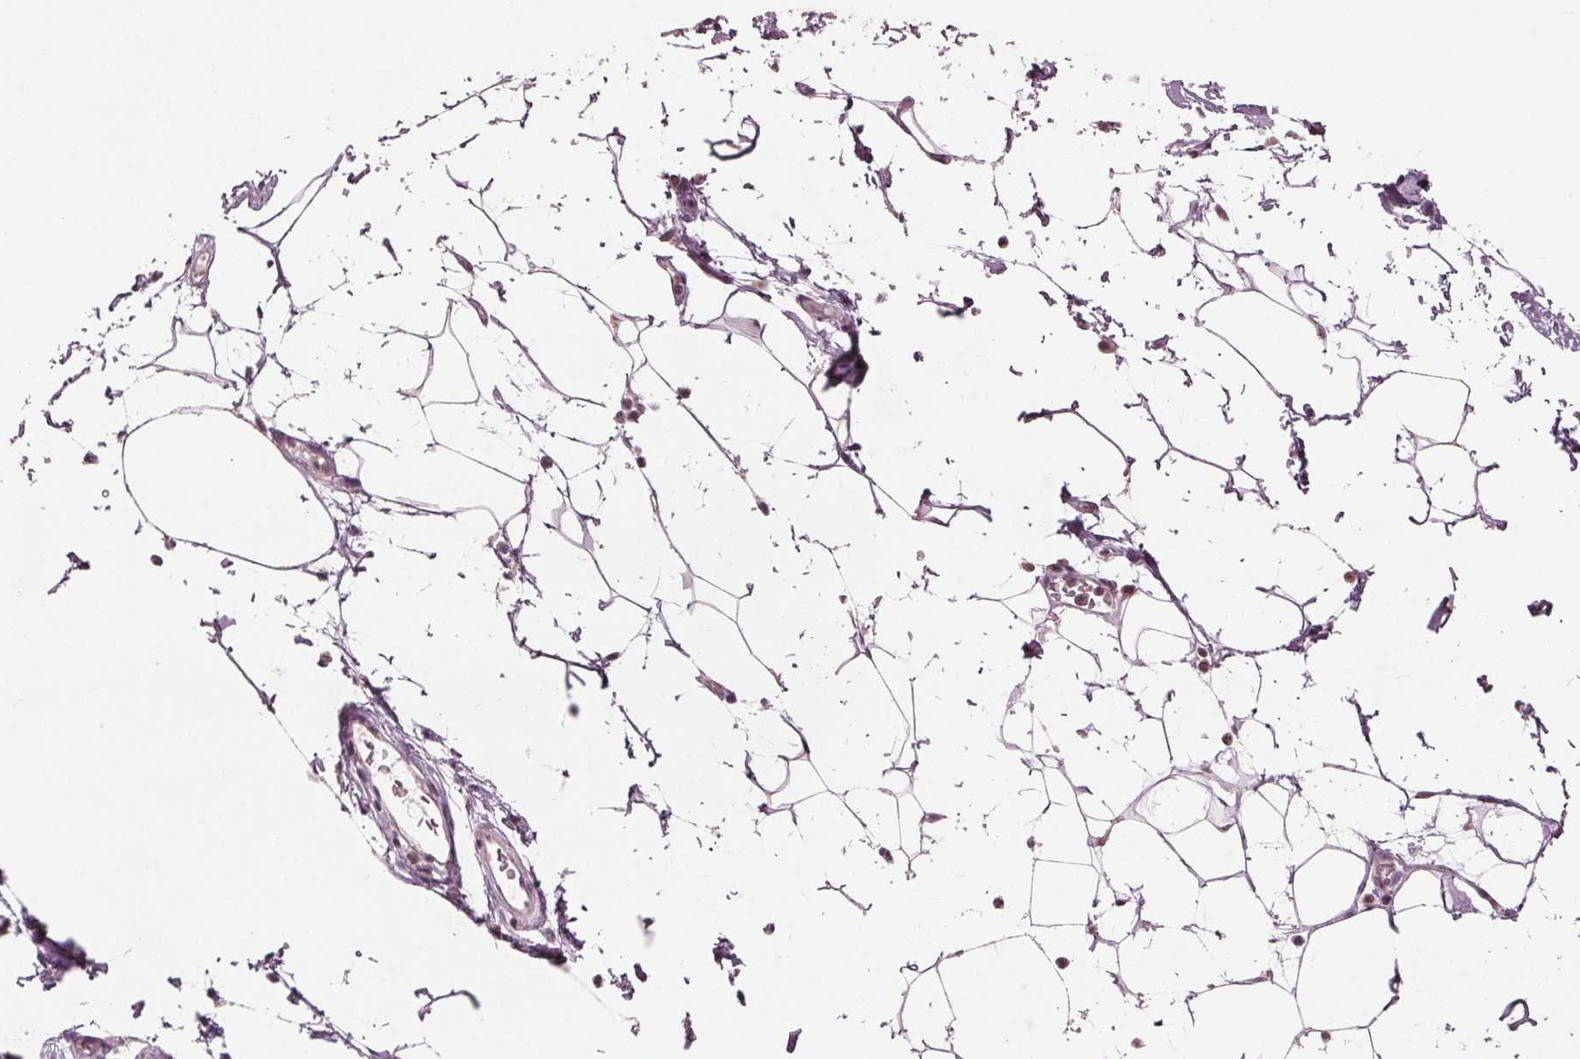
{"staining": {"intensity": "negative", "quantity": "none", "location": "none"}, "tissue": "smooth muscle", "cell_type": "Smooth muscle cells", "image_type": "normal", "snomed": [{"axis": "morphology", "description": "Normal tissue, NOS"}, {"axis": "topography", "description": "Adipose tissue"}, {"axis": "topography", "description": "Smooth muscle"}, {"axis": "topography", "description": "Peripheral nerve tissue"}], "caption": "Smooth muscle cells show no significant positivity in benign smooth muscle.", "gene": "NUP210", "patient": {"sex": "male", "age": 83}}